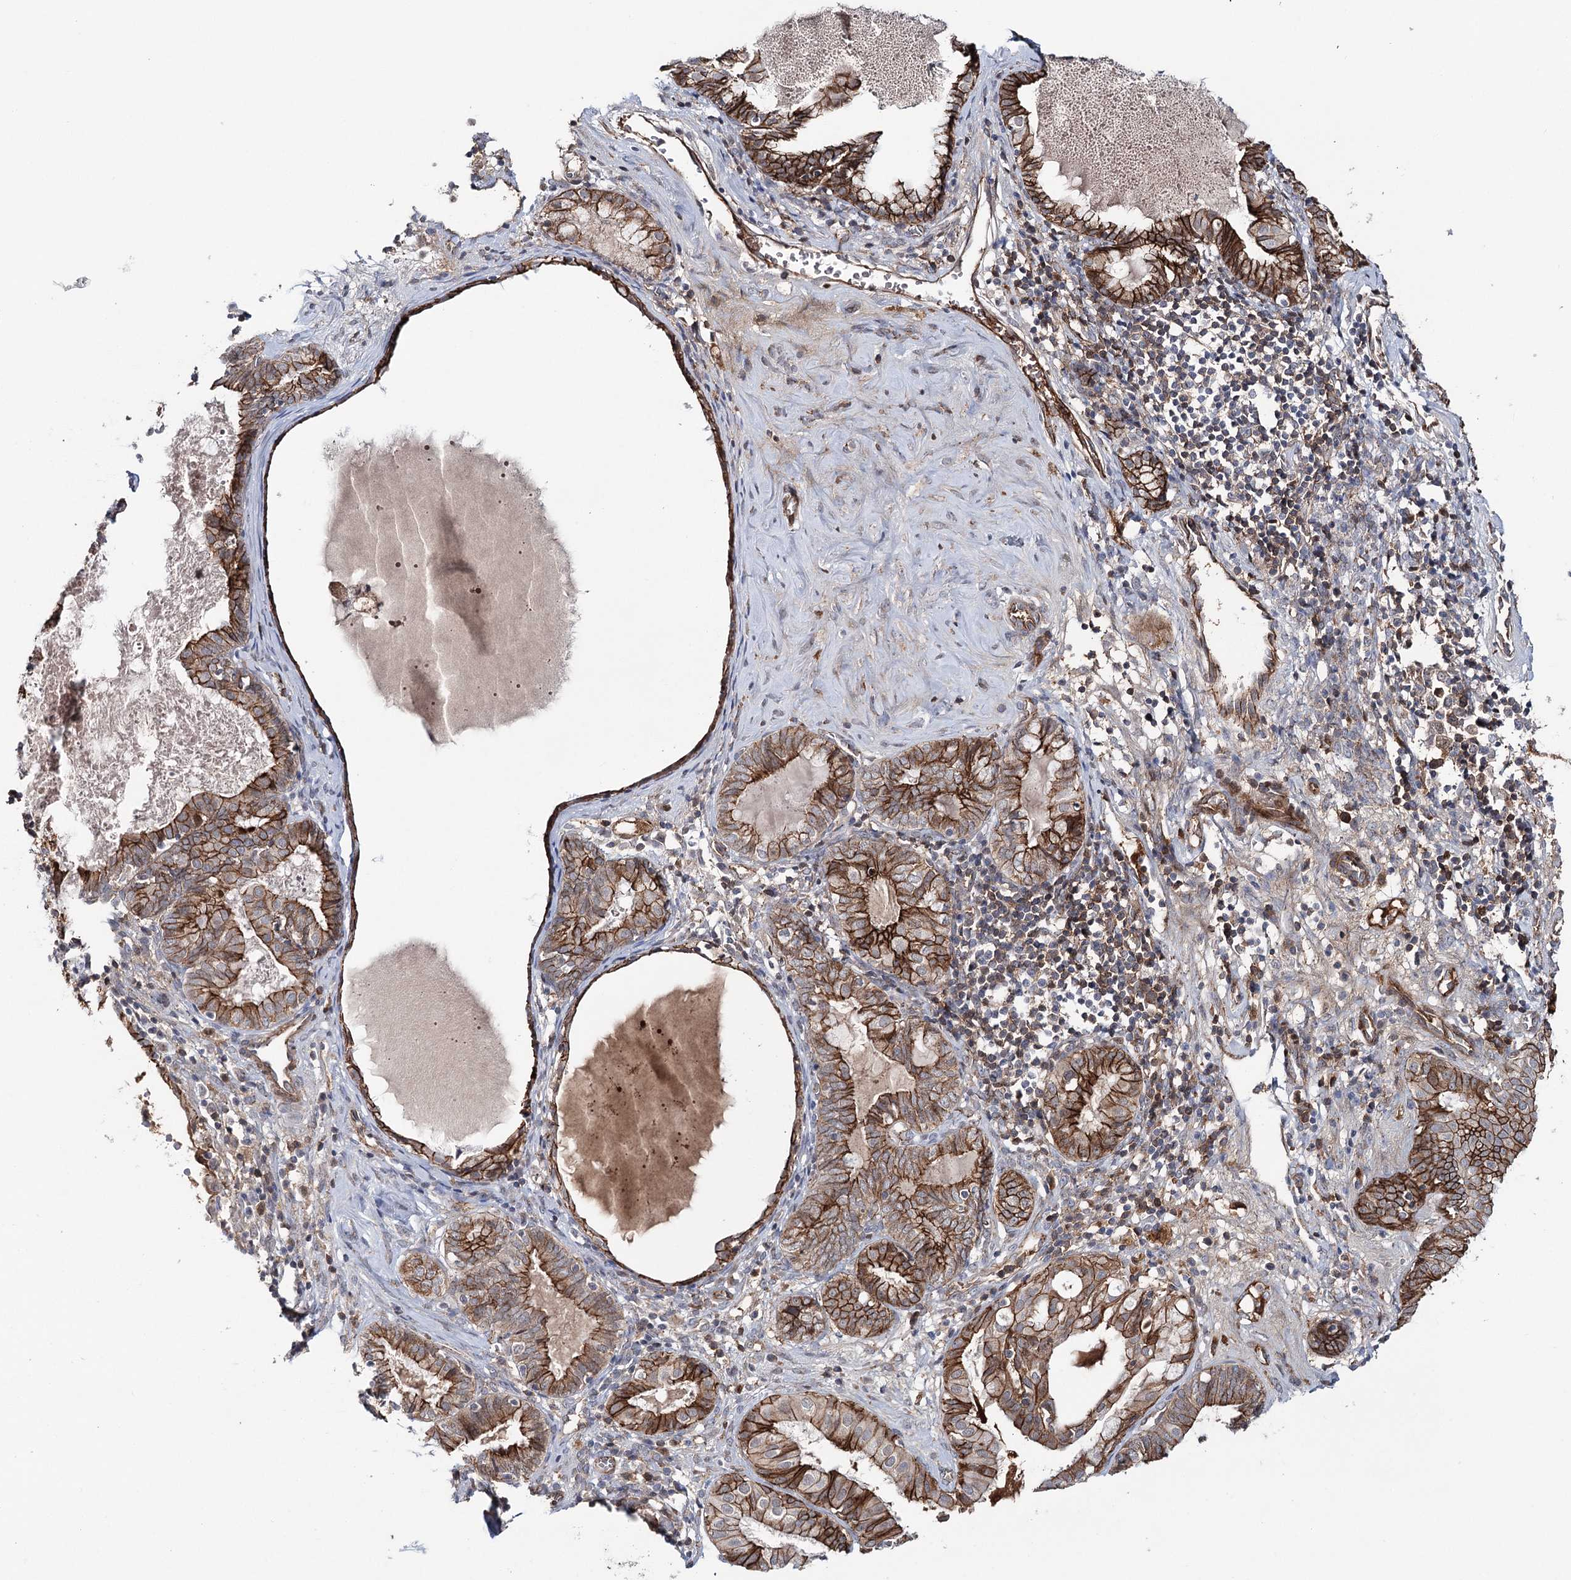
{"staining": {"intensity": "moderate", "quantity": "25%-75%", "location": "cytoplasmic/membranous"}, "tissue": "endometrial cancer", "cell_type": "Tumor cells", "image_type": "cancer", "snomed": [{"axis": "morphology", "description": "Adenocarcinoma, NOS"}, {"axis": "topography", "description": "Endometrium"}], "caption": "A brown stain shows moderate cytoplasmic/membranous positivity of a protein in human endometrial cancer tumor cells.", "gene": "PKP4", "patient": {"sex": "female", "age": 79}}